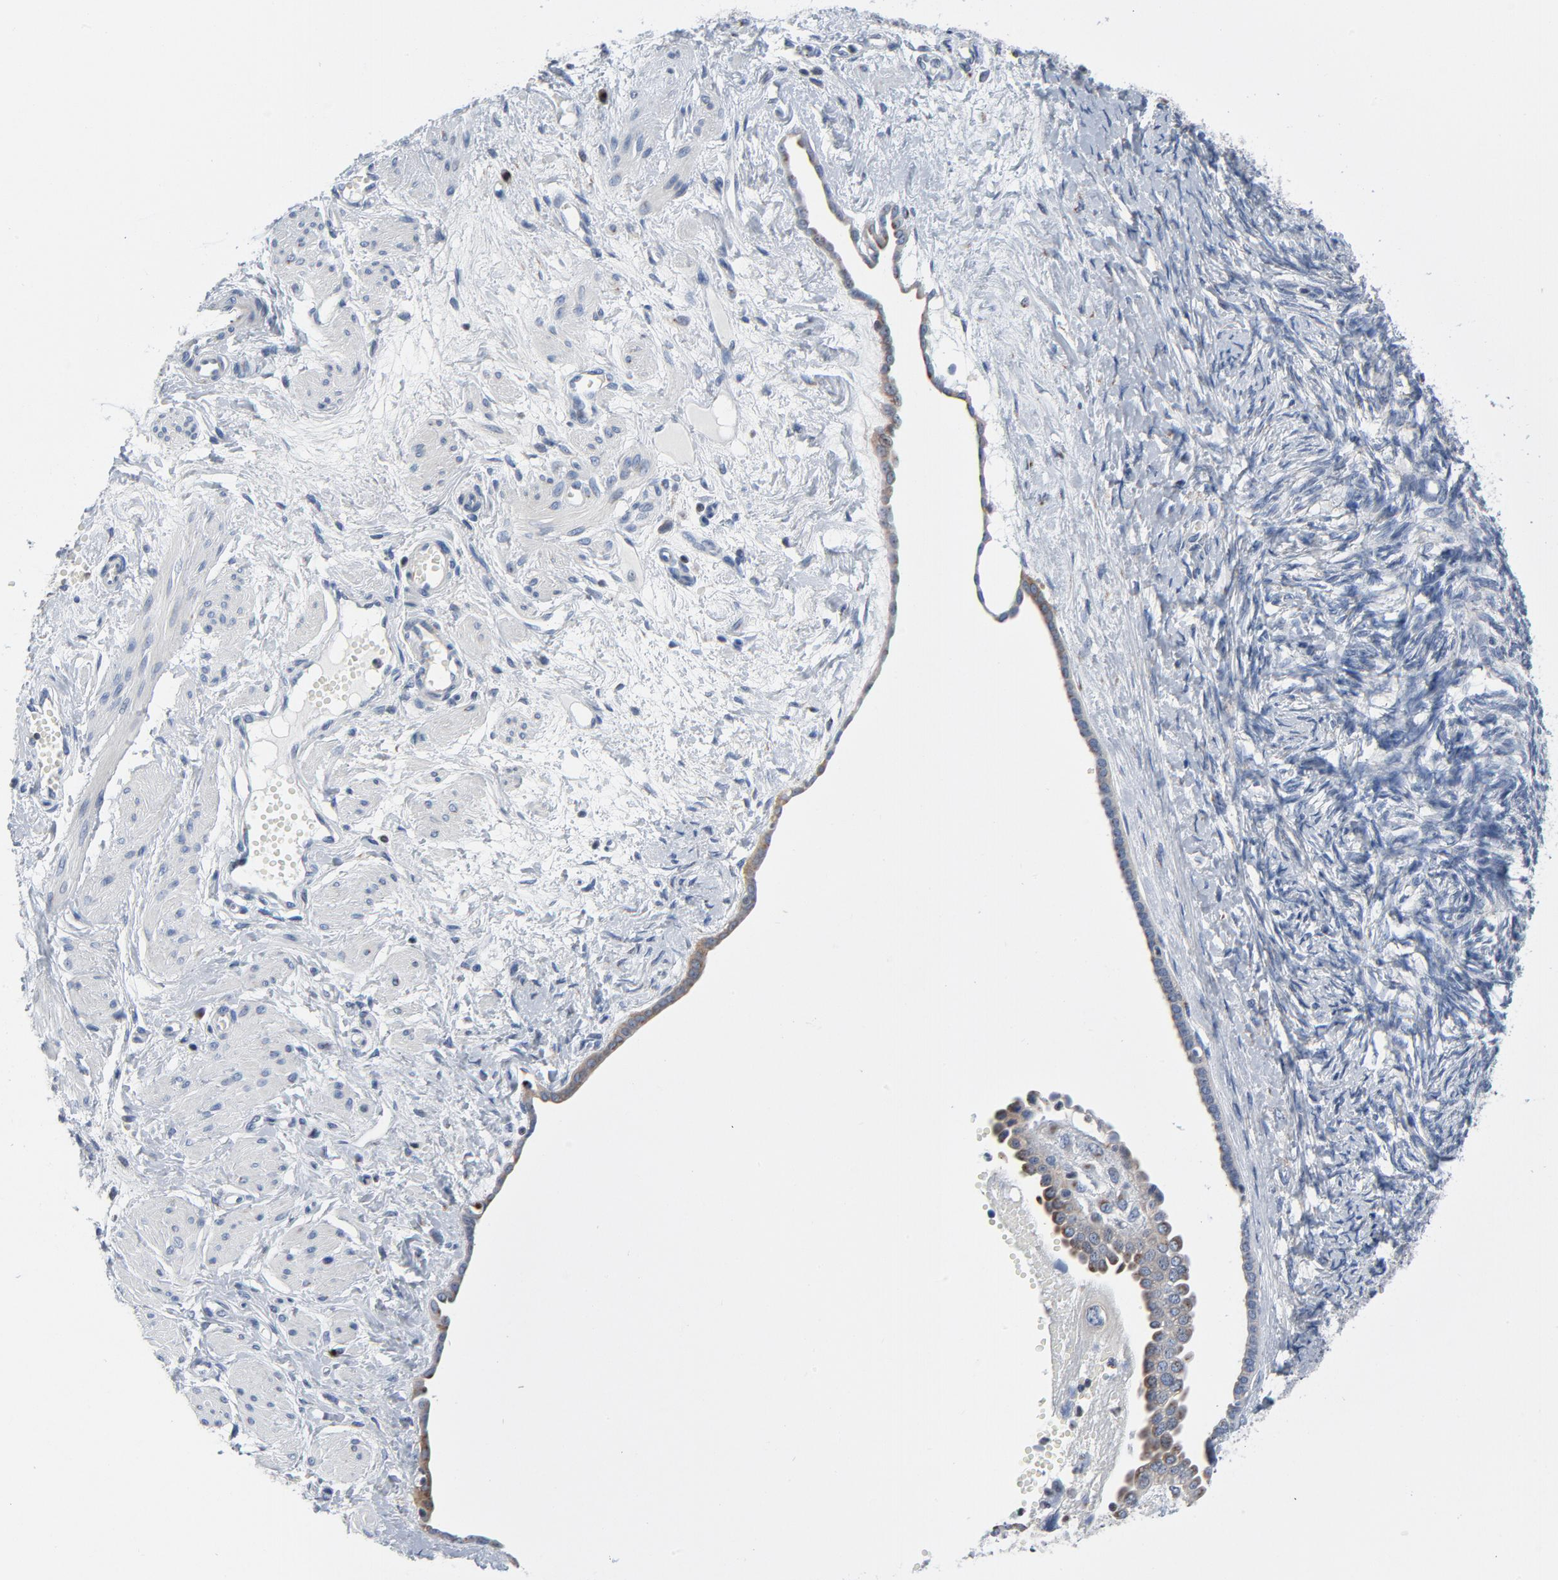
{"staining": {"intensity": "moderate", "quantity": ">75%", "location": "cytoplasmic/membranous"}, "tissue": "ovarian cancer", "cell_type": "Tumor cells", "image_type": "cancer", "snomed": [{"axis": "morphology", "description": "Normal tissue, NOS"}, {"axis": "morphology", "description": "Cystadenocarcinoma, serous, NOS"}, {"axis": "topography", "description": "Ovary"}], "caption": "Protein positivity by IHC displays moderate cytoplasmic/membranous positivity in about >75% of tumor cells in ovarian cancer (serous cystadenocarcinoma).", "gene": "YIPF6", "patient": {"sex": "female", "age": 62}}